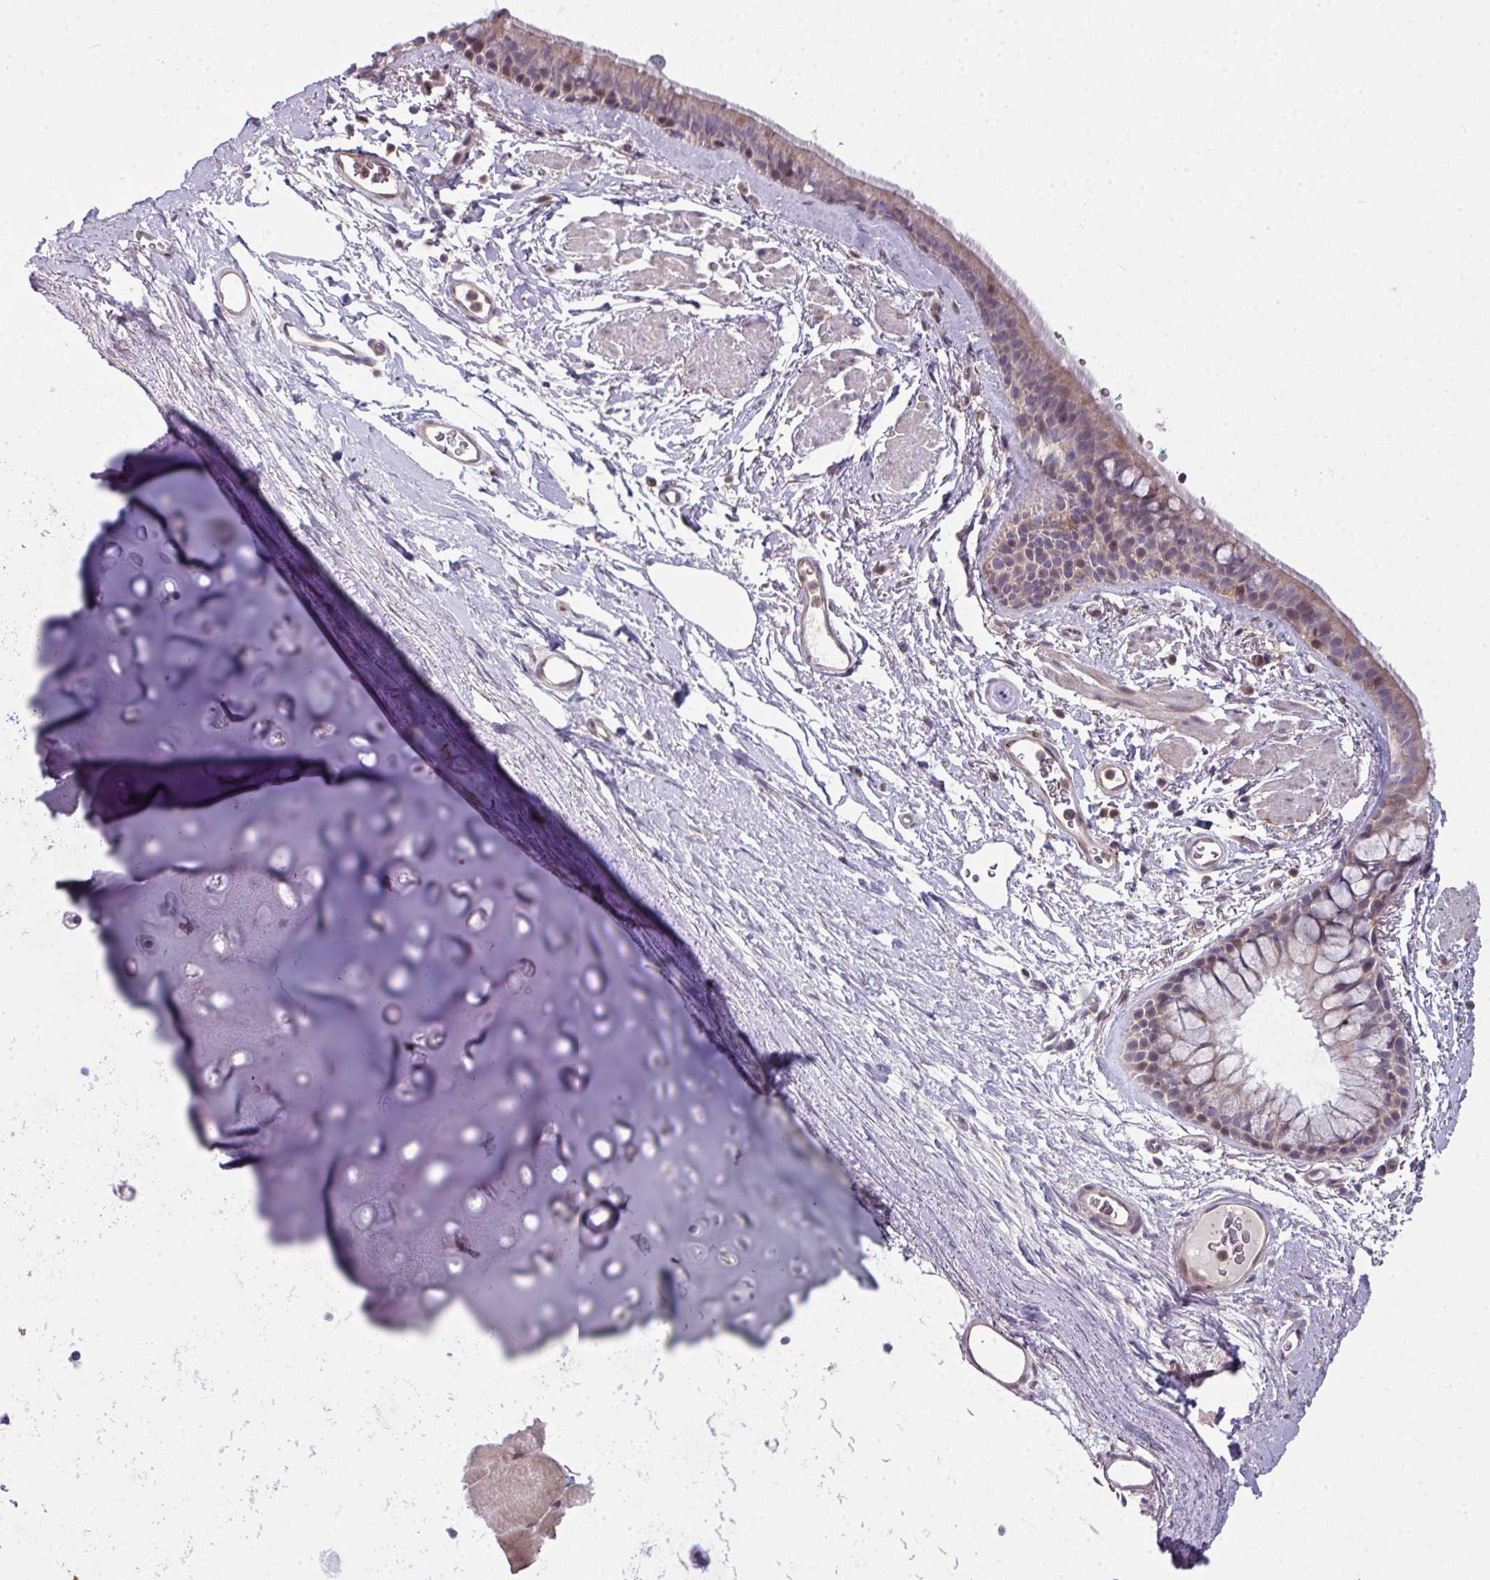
{"staining": {"intensity": "moderate", "quantity": "<25%", "location": "cytoplasmic/membranous,nuclear"}, "tissue": "bronchus", "cell_type": "Respiratory epithelial cells", "image_type": "normal", "snomed": [{"axis": "morphology", "description": "Normal tissue, NOS"}, {"axis": "topography", "description": "Lymph node"}, {"axis": "topography", "description": "Cartilage tissue"}, {"axis": "topography", "description": "Bronchus"}], "caption": "Respiratory epithelial cells exhibit low levels of moderate cytoplasmic/membranous,nuclear staining in about <25% of cells in unremarkable bronchus.", "gene": "STAT5A", "patient": {"sex": "female", "age": 70}}